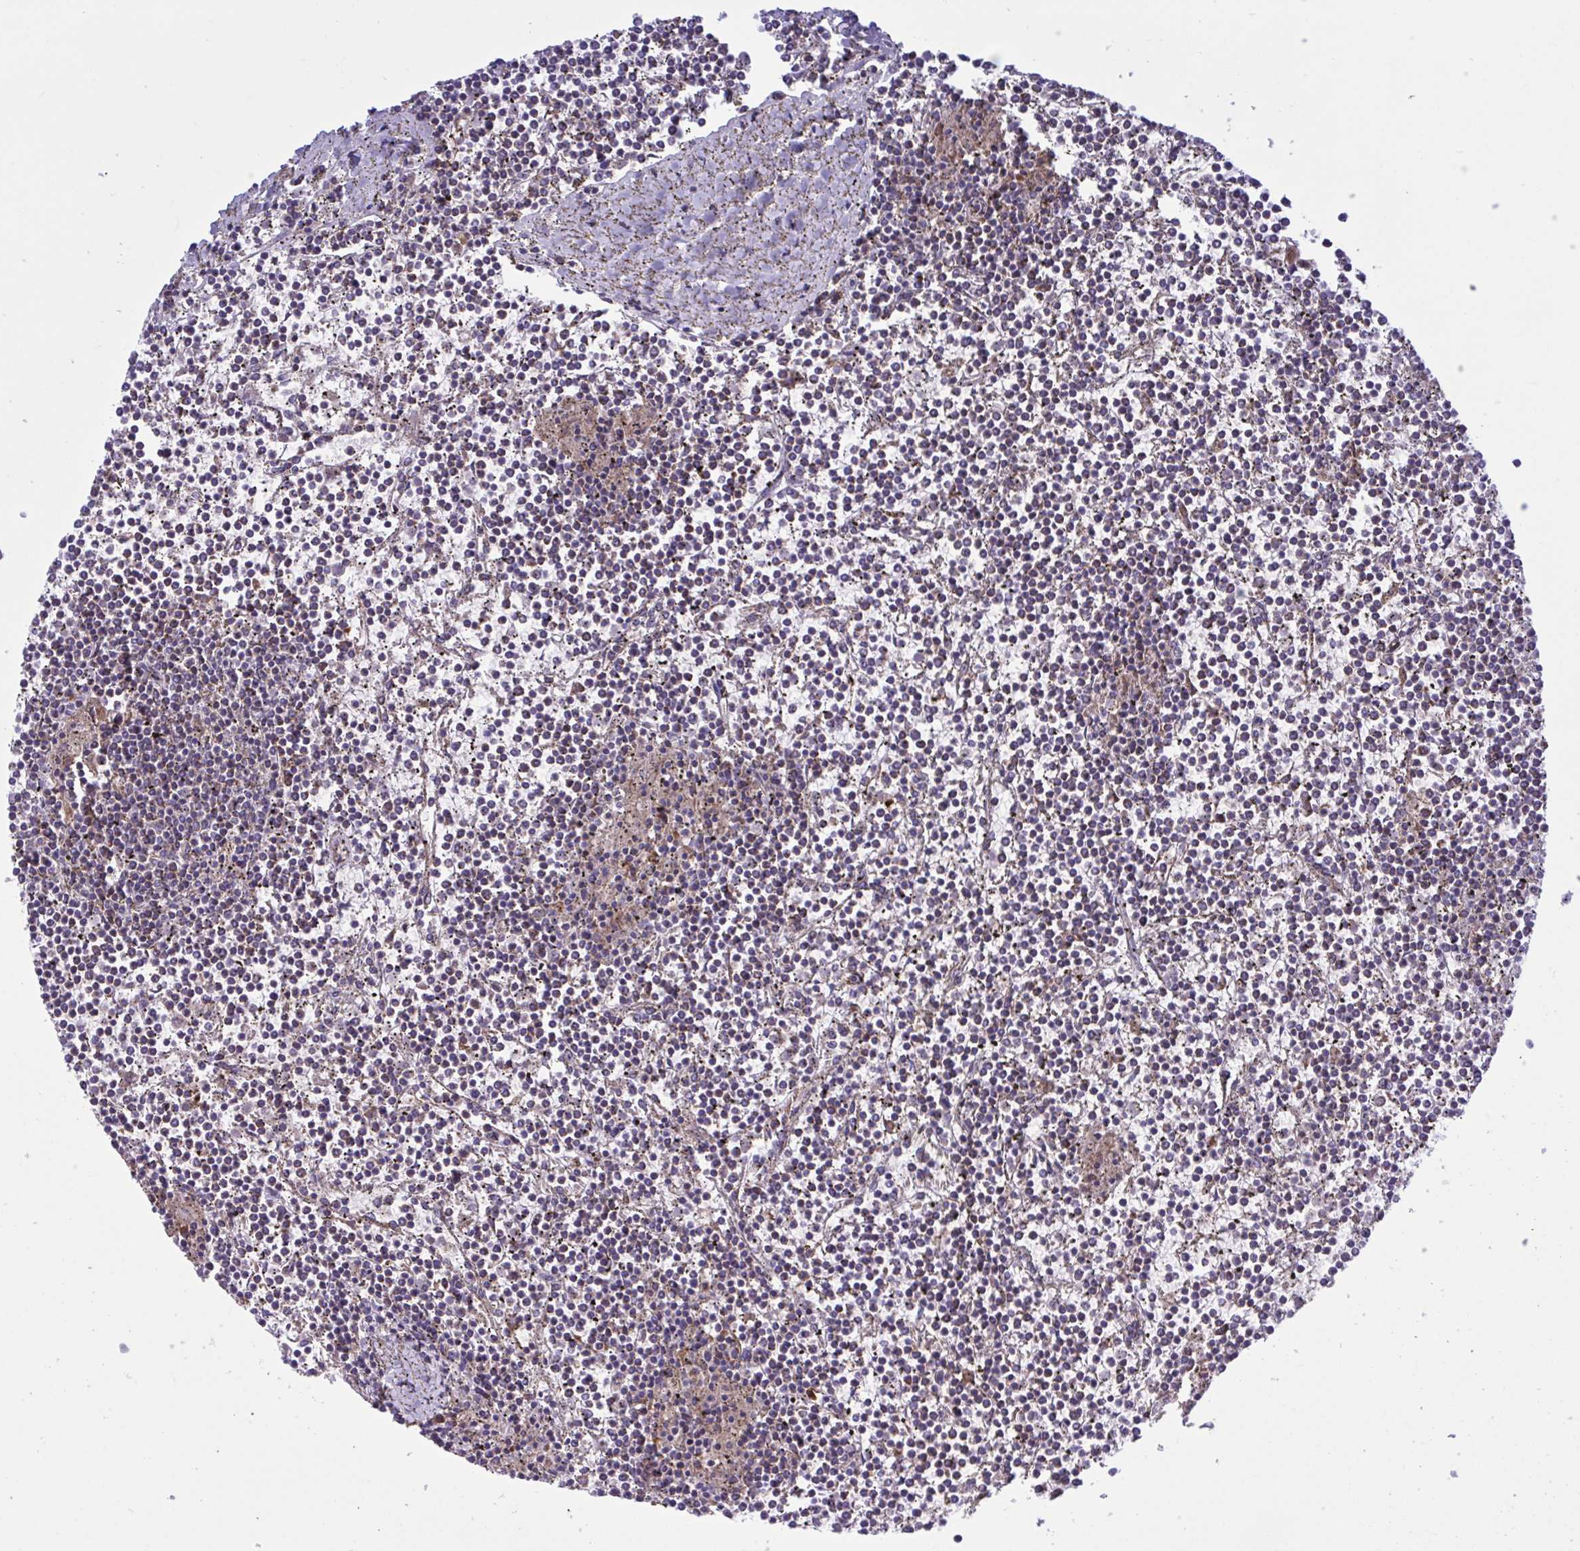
{"staining": {"intensity": "weak", "quantity": "25%-75%", "location": "cytoplasmic/membranous"}, "tissue": "lymphoma", "cell_type": "Tumor cells", "image_type": "cancer", "snomed": [{"axis": "morphology", "description": "Malignant lymphoma, non-Hodgkin's type, Low grade"}, {"axis": "topography", "description": "Spleen"}], "caption": "Malignant lymphoma, non-Hodgkin's type (low-grade) stained with a protein marker shows weak staining in tumor cells.", "gene": "CD101", "patient": {"sex": "female", "age": 19}}